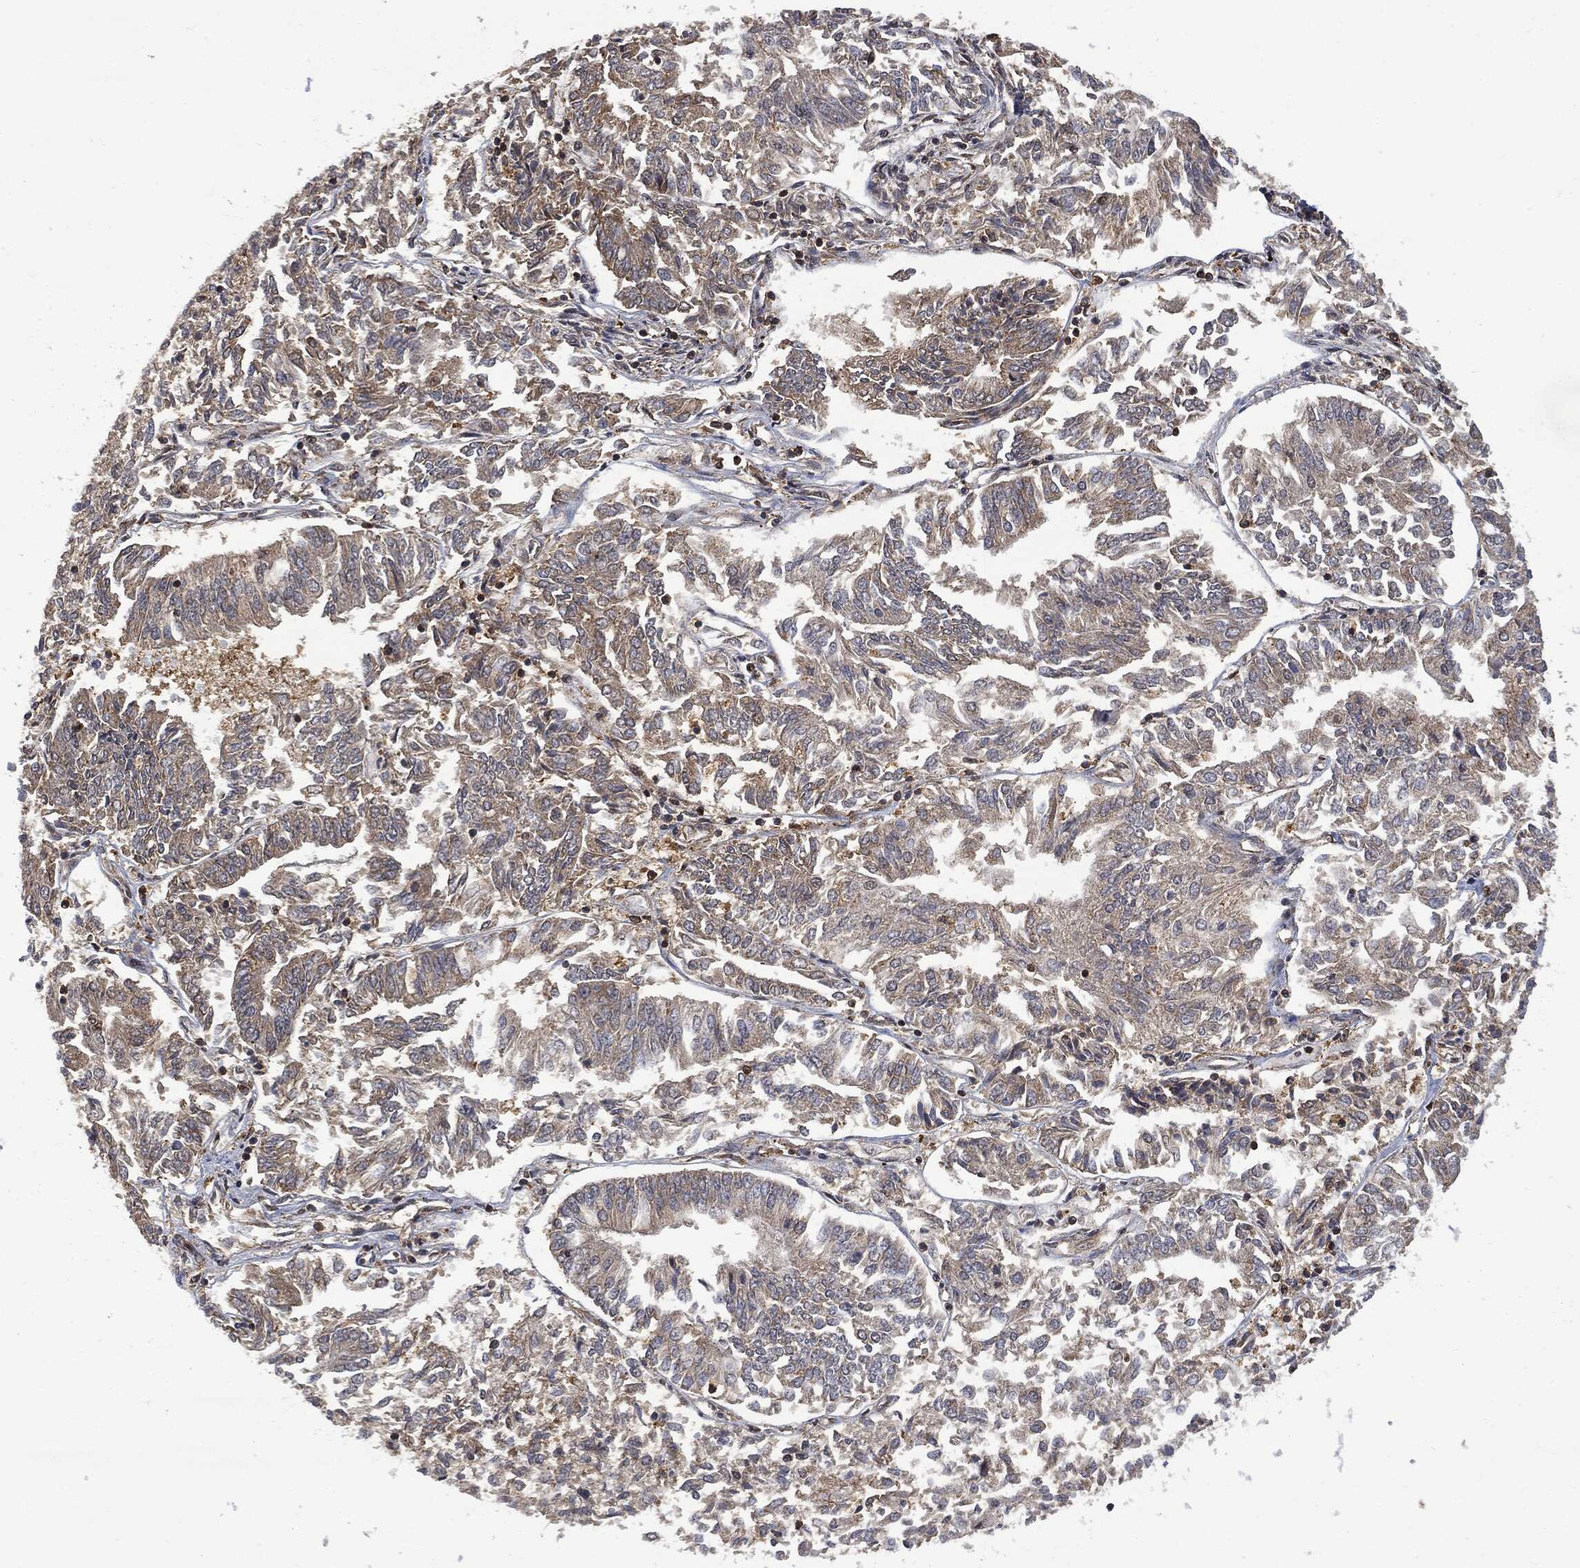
{"staining": {"intensity": "moderate", "quantity": "<25%", "location": "cytoplasmic/membranous"}, "tissue": "endometrial cancer", "cell_type": "Tumor cells", "image_type": "cancer", "snomed": [{"axis": "morphology", "description": "Adenocarcinoma, NOS"}, {"axis": "topography", "description": "Endometrium"}], "caption": "DAB immunohistochemical staining of endometrial adenocarcinoma demonstrates moderate cytoplasmic/membranous protein positivity in about <25% of tumor cells.", "gene": "PSMB10", "patient": {"sex": "female", "age": 58}}